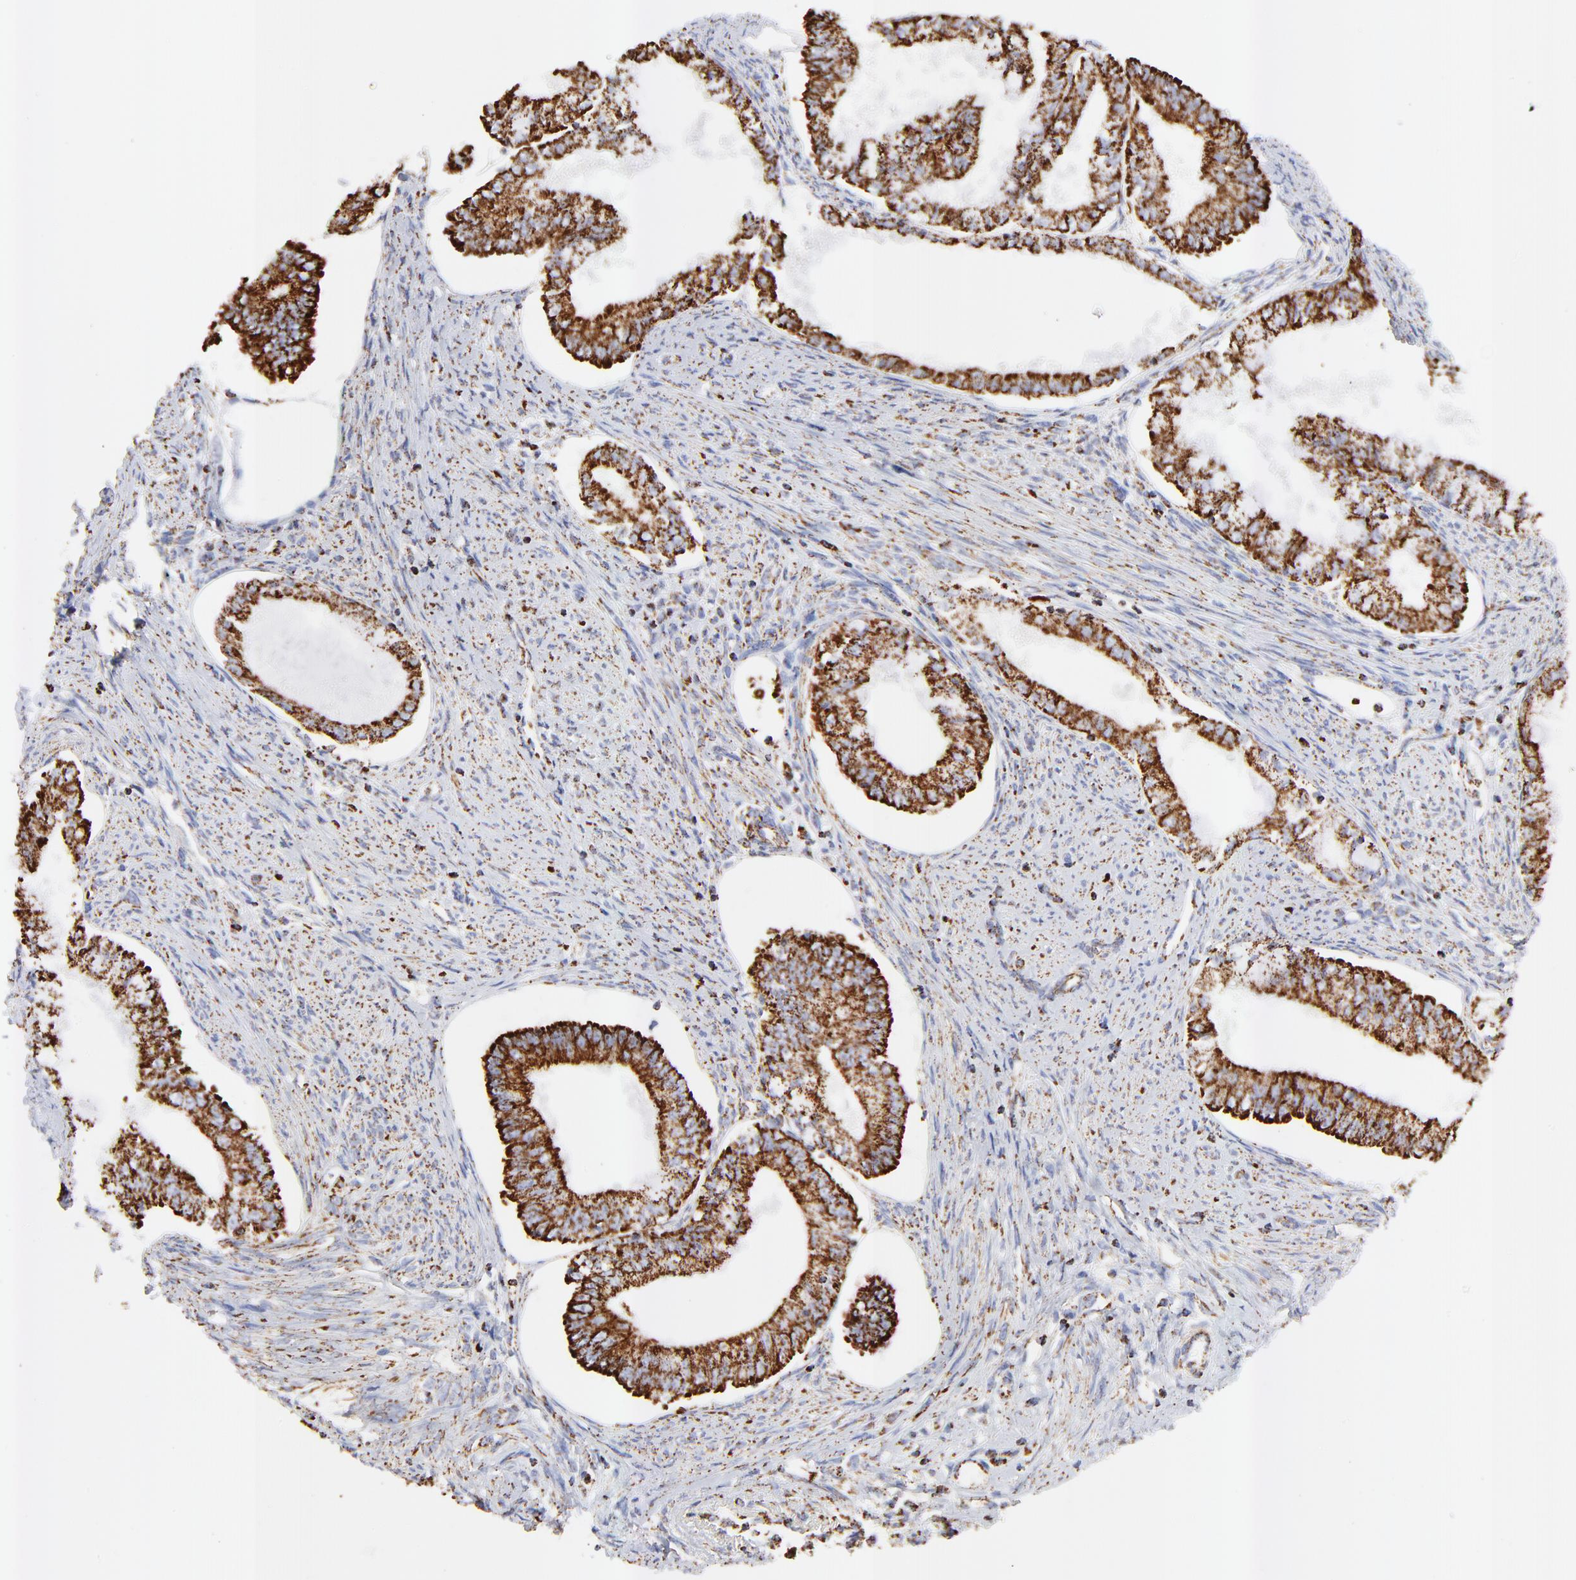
{"staining": {"intensity": "strong", "quantity": ">75%", "location": "cytoplasmic/membranous"}, "tissue": "endometrial cancer", "cell_type": "Tumor cells", "image_type": "cancer", "snomed": [{"axis": "morphology", "description": "Adenocarcinoma, NOS"}, {"axis": "topography", "description": "Endometrium"}], "caption": "DAB immunohistochemical staining of adenocarcinoma (endometrial) displays strong cytoplasmic/membranous protein expression in about >75% of tumor cells.", "gene": "COX4I1", "patient": {"sex": "female", "age": 76}}